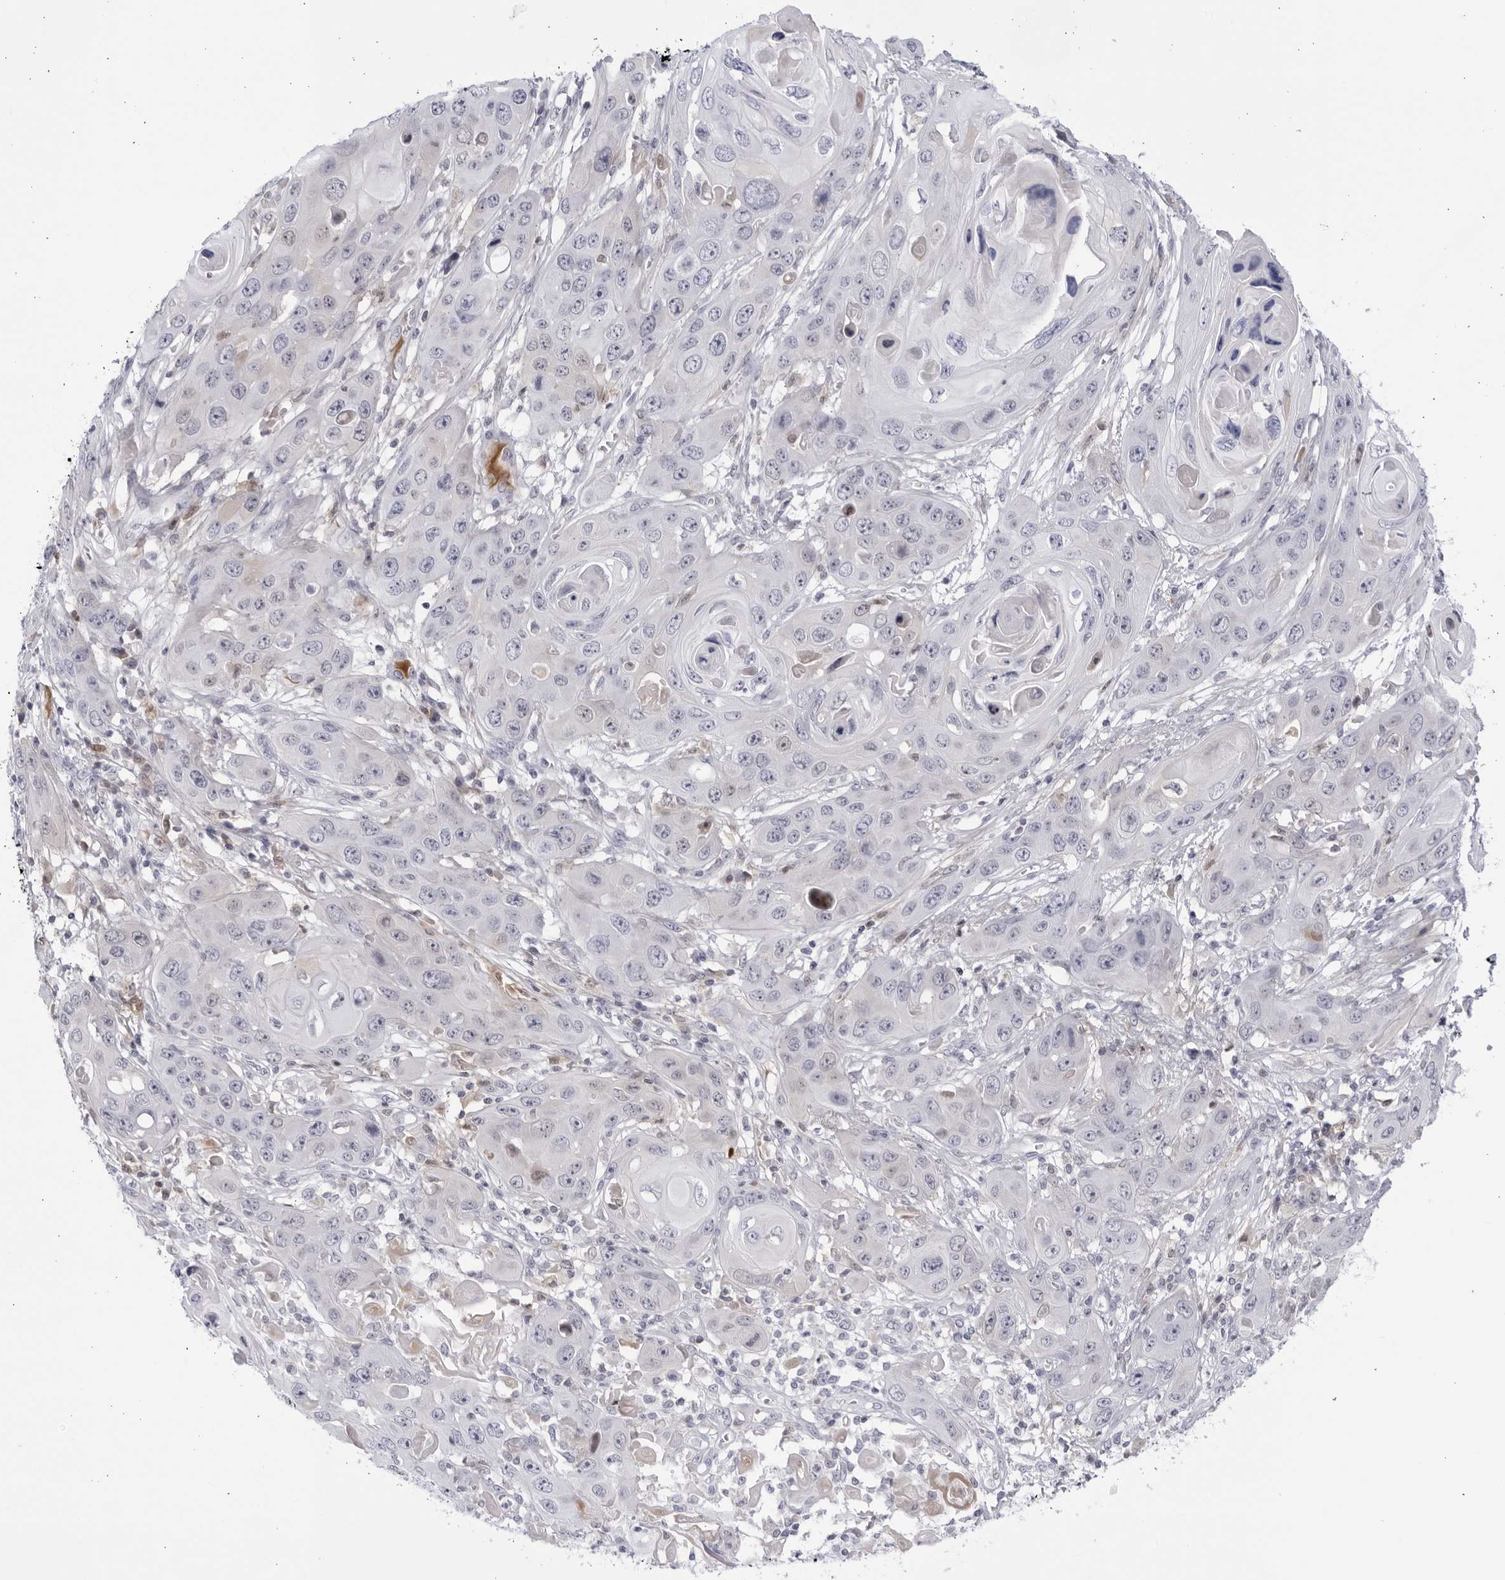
{"staining": {"intensity": "negative", "quantity": "none", "location": "none"}, "tissue": "skin cancer", "cell_type": "Tumor cells", "image_type": "cancer", "snomed": [{"axis": "morphology", "description": "Squamous cell carcinoma, NOS"}, {"axis": "topography", "description": "Skin"}], "caption": "Photomicrograph shows no protein positivity in tumor cells of skin cancer (squamous cell carcinoma) tissue.", "gene": "CNBD1", "patient": {"sex": "male", "age": 55}}